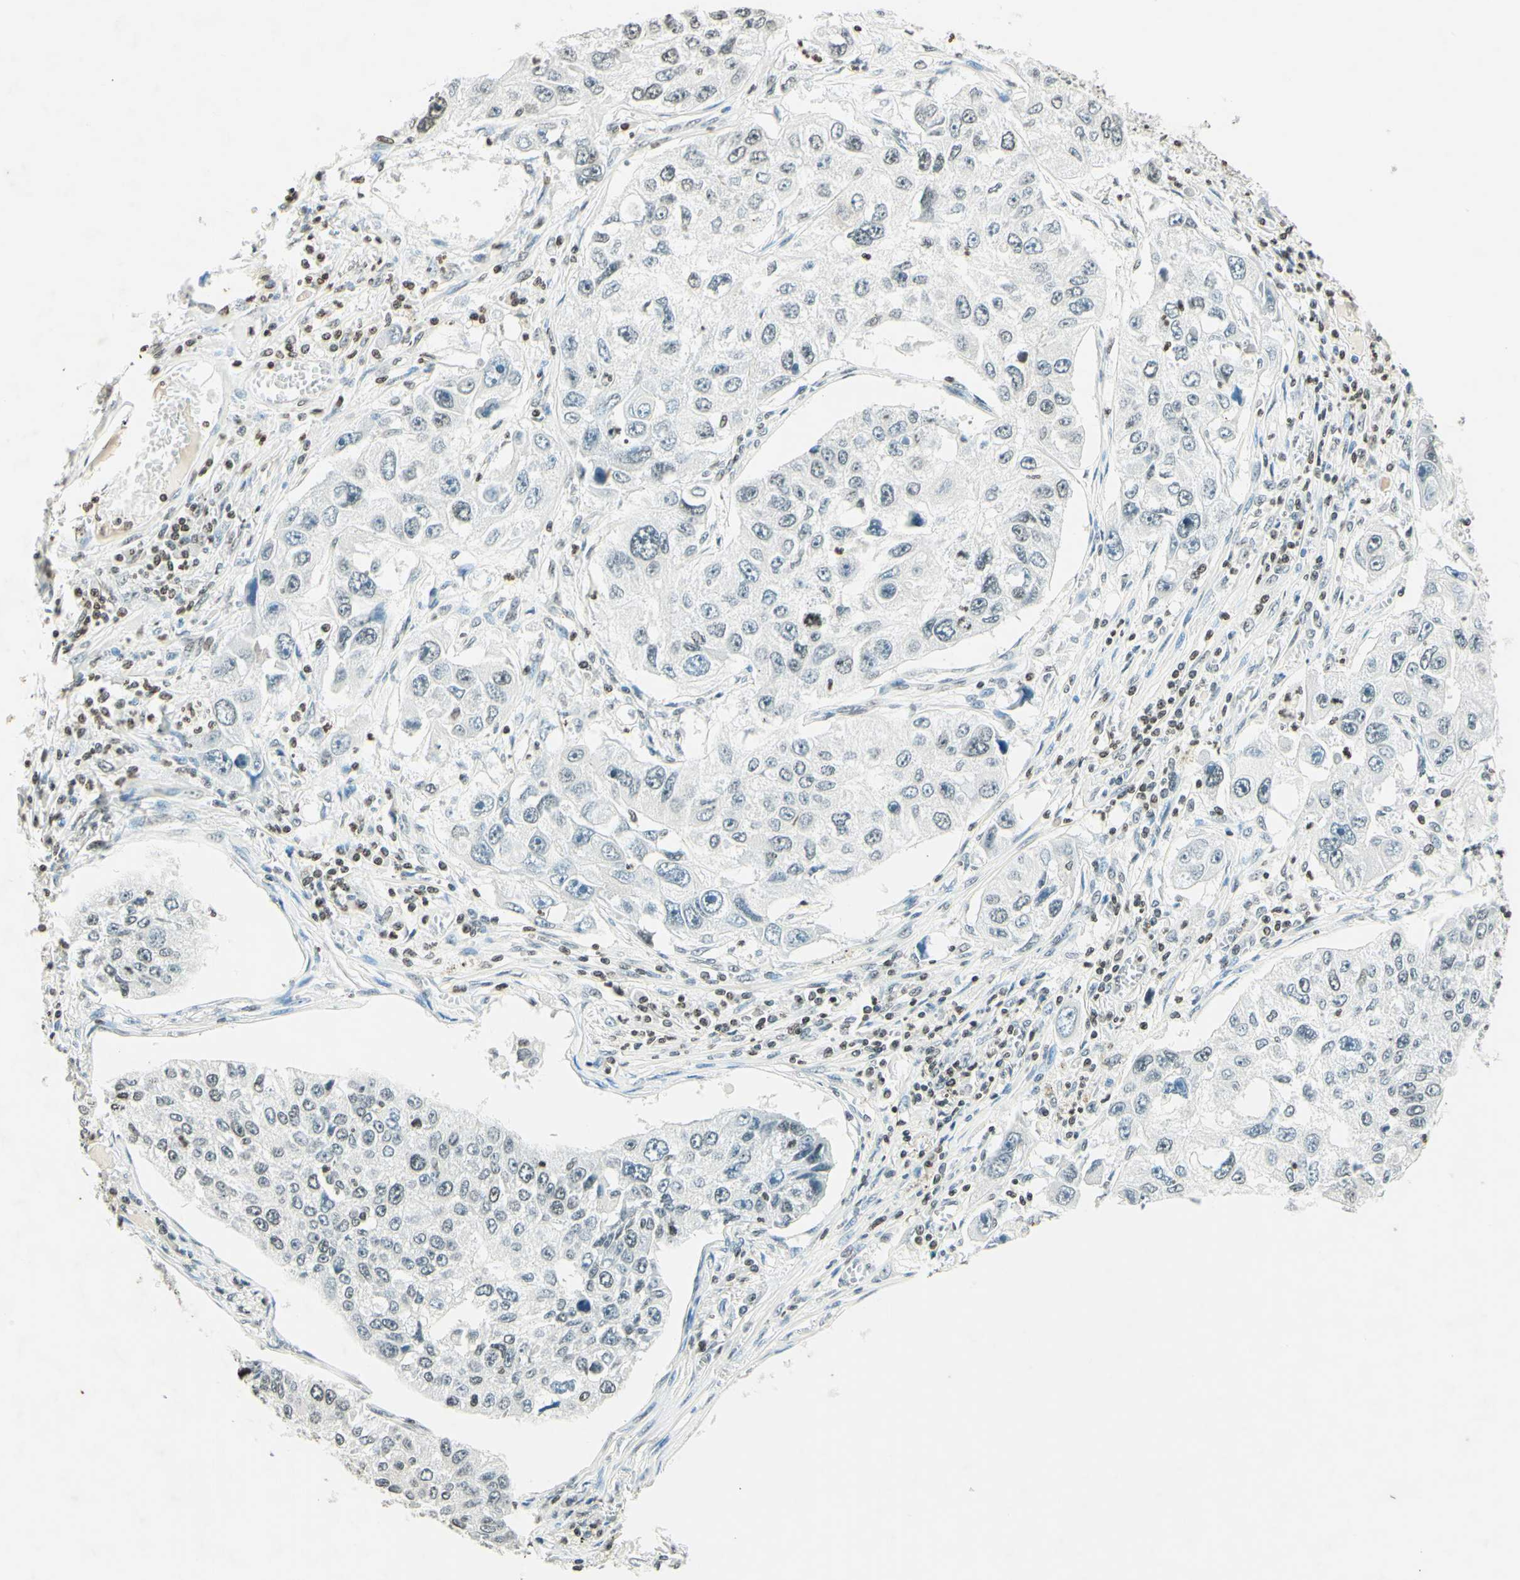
{"staining": {"intensity": "weak", "quantity": "<25%", "location": "nuclear"}, "tissue": "lung cancer", "cell_type": "Tumor cells", "image_type": "cancer", "snomed": [{"axis": "morphology", "description": "Squamous cell carcinoma, NOS"}, {"axis": "topography", "description": "Lung"}], "caption": "DAB immunohistochemical staining of human squamous cell carcinoma (lung) demonstrates no significant positivity in tumor cells.", "gene": "MSH2", "patient": {"sex": "male", "age": 71}}